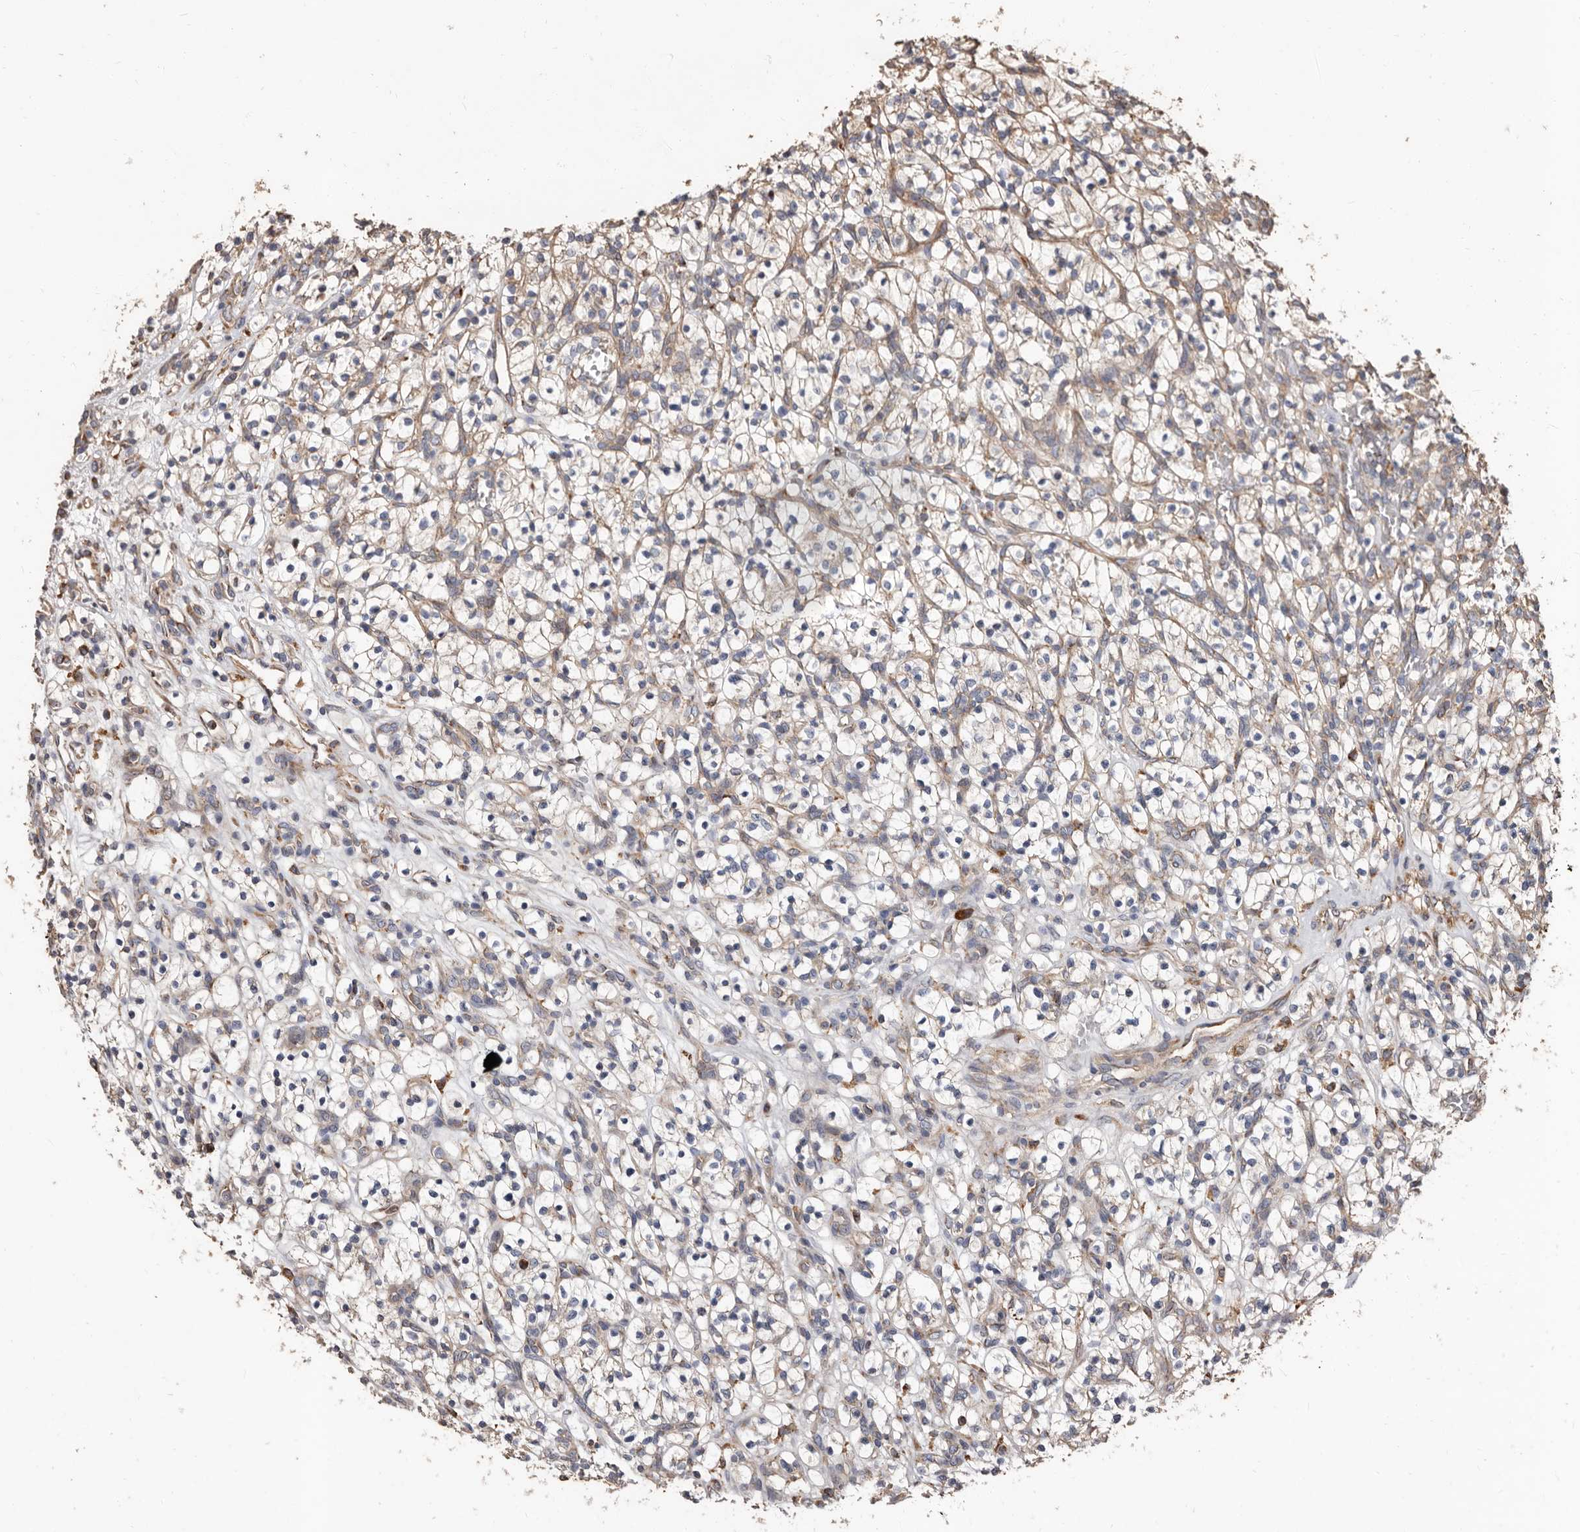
{"staining": {"intensity": "weak", "quantity": ">75%", "location": "cytoplasmic/membranous"}, "tissue": "renal cancer", "cell_type": "Tumor cells", "image_type": "cancer", "snomed": [{"axis": "morphology", "description": "Adenocarcinoma, NOS"}, {"axis": "topography", "description": "Kidney"}], "caption": "Adenocarcinoma (renal) stained with a brown dye exhibits weak cytoplasmic/membranous positive staining in about >75% of tumor cells.", "gene": "OSGIN2", "patient": {"sex": "female", "age": 57}}